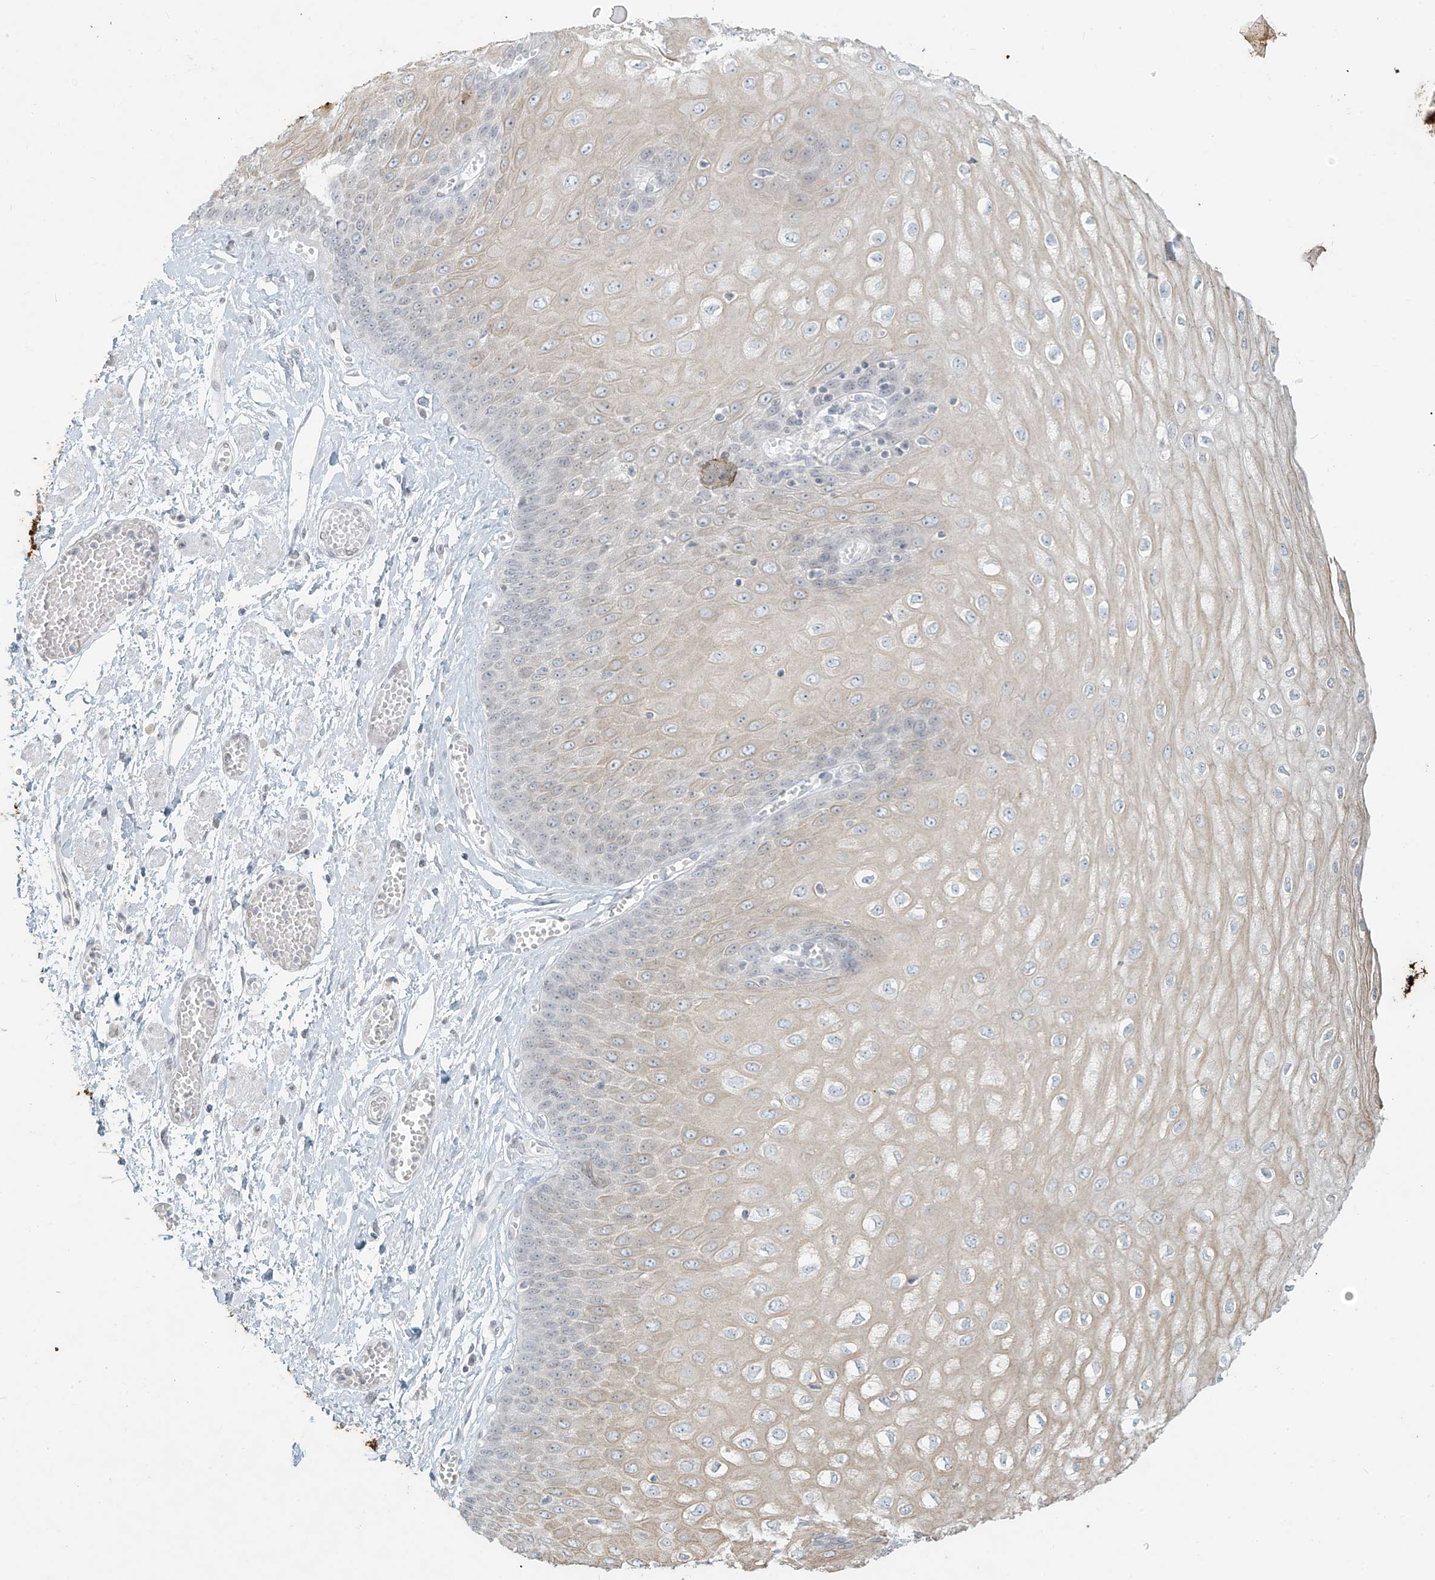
{"staining": {"intensity": "negative", "quantity": "none", "location": "none"}, "tissue": "esophagus", "cell_type": "Squamous epithelial cells", "image_type": "normal", "snomed": [{"axis": "morphology", "description": "Normal tissue, NOS"}, {"axis": "topography", "description": "Esophagus"}], "caption": "Micrograph shows no significant protein positivity in squamous epithelial cells of unremarkable esophagus.", "gene": "OSBPL7", "patient": {"sex": "male", "age": 60}}